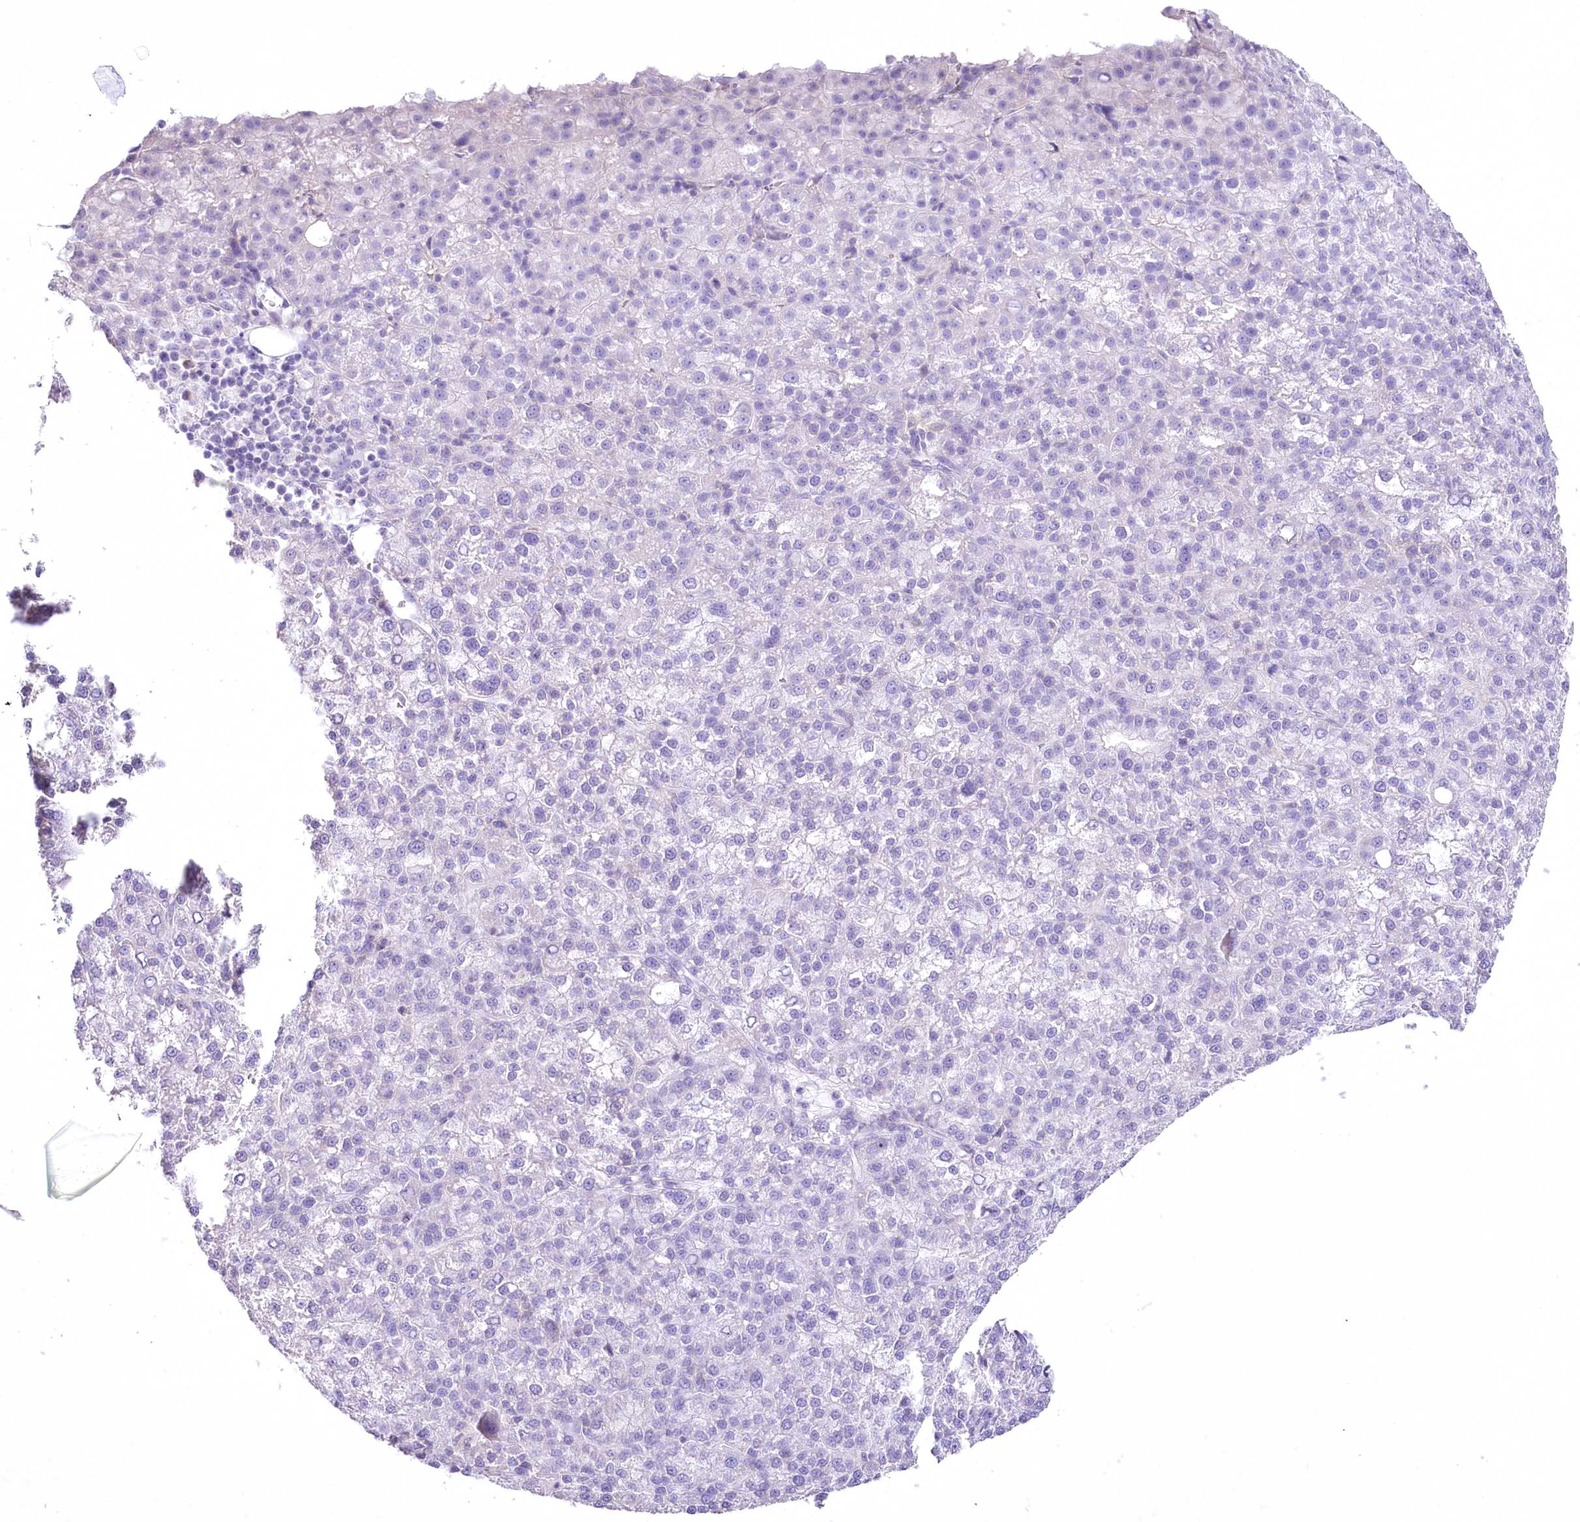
{"staining": {"intensity": "negative", "quantity": "none", "location": "none"}, "tissue": "liver cancer", "cell_type": "Tumor cells", "image_type": "cancer", "snomed": [{"axis": "morphology", "description": "Carcinoma, Hepatocellular, NOS"}, {"axis": "topography", "description": "Liver"}], "caption": "The image reveals no staining of tumor cells in liver cancer (hepatocellular carcinoma).", "gene": "MYOZ1", "patient": {"sex": "female", "age": 58}}